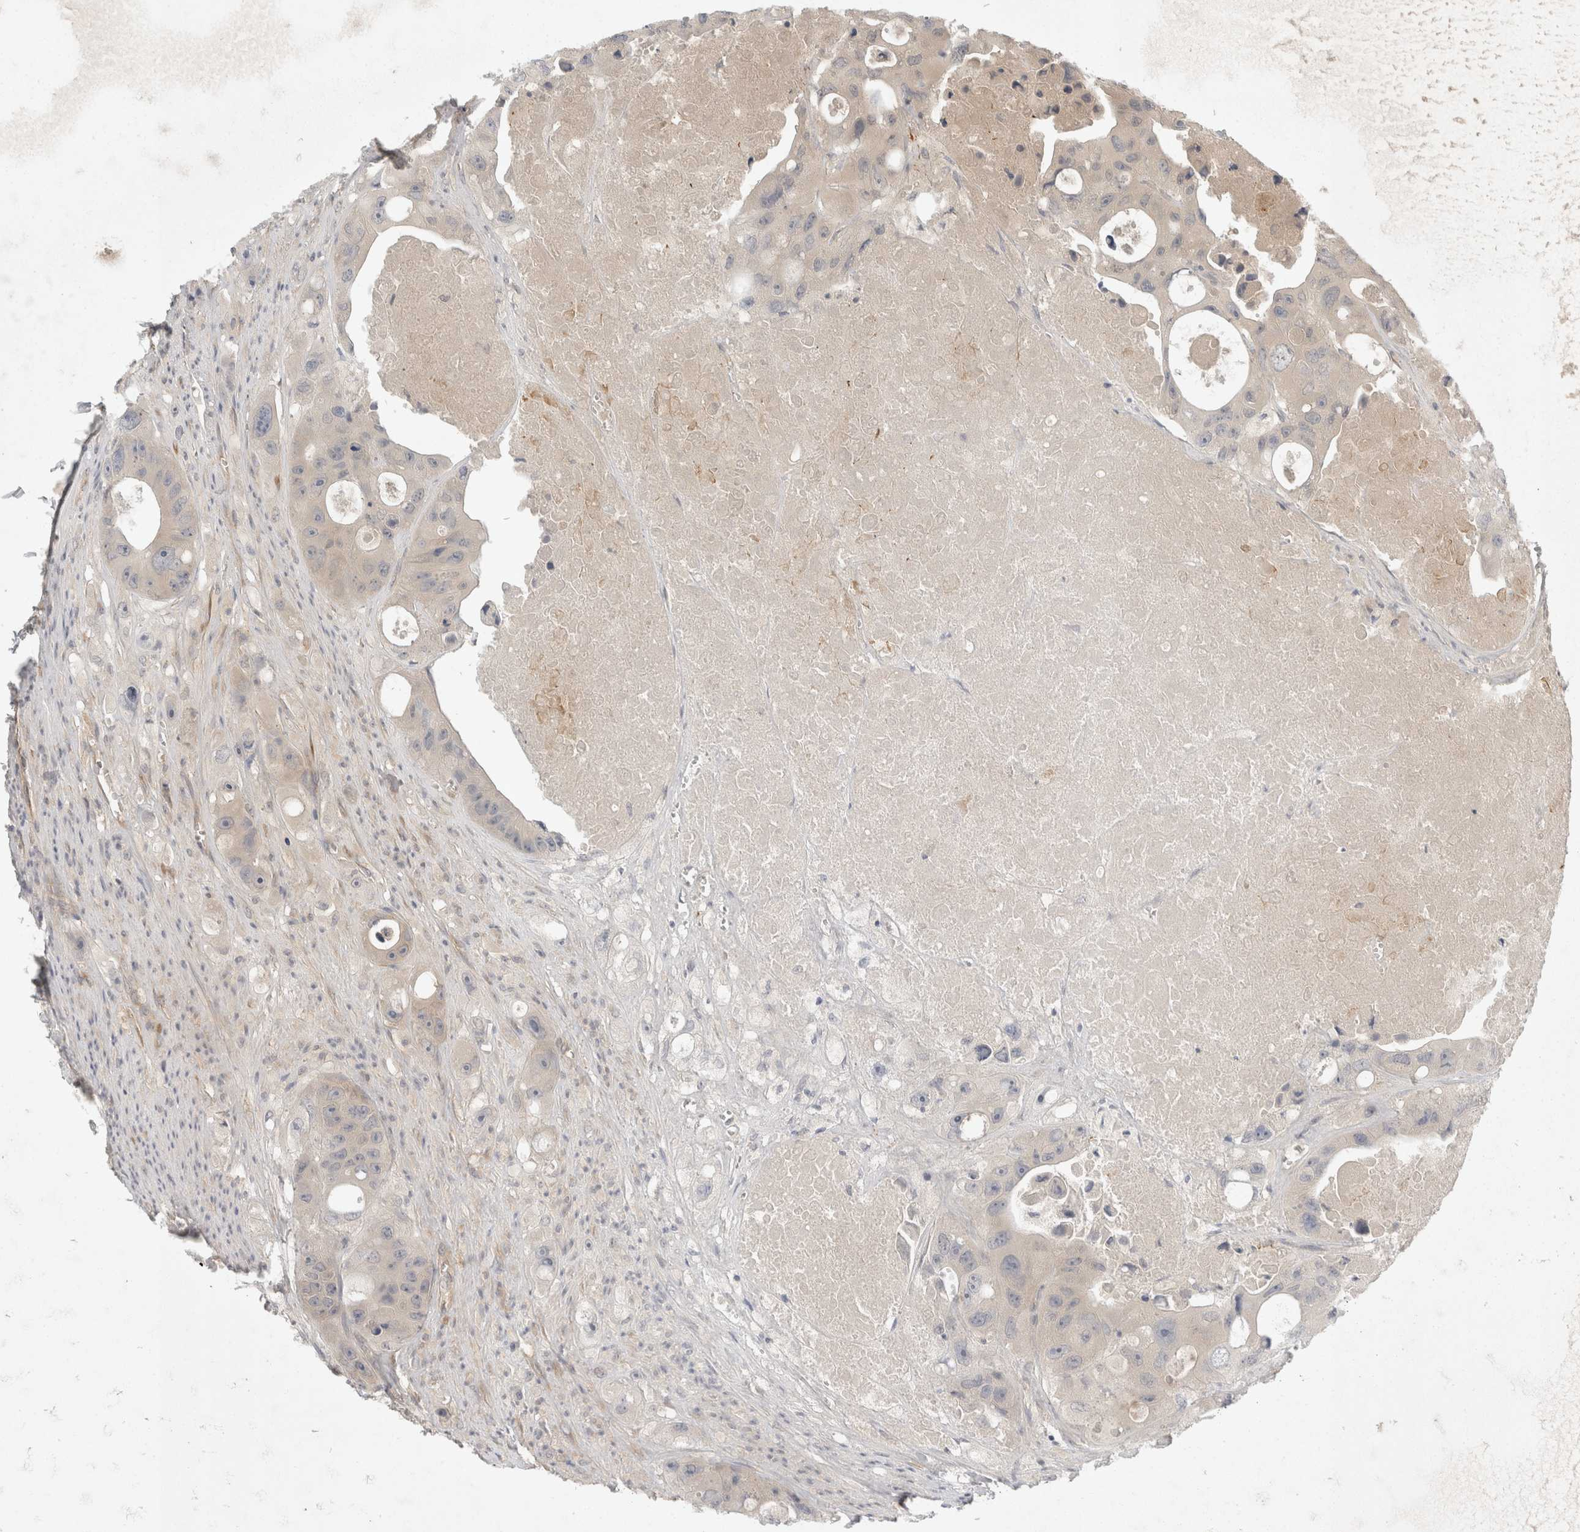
{"staining": {"intensity": "negative", "quantity": "none", "location": "none"}, "tissue": "colorectal cancer", "cell_type": "Tumor cells", "image_type": "cancer", "snomed": [{"axis": "morphology", "description": "Adenocarcinoma, NOS"}, {"axis": "topography", "description": "Colon"}], "caption": "Tumor cells are negative for protein expression in human colorectal cancer (adenocarcinoma).", "gene": "EIF4G3", "patient": {"sex": "female", "age": 46}}